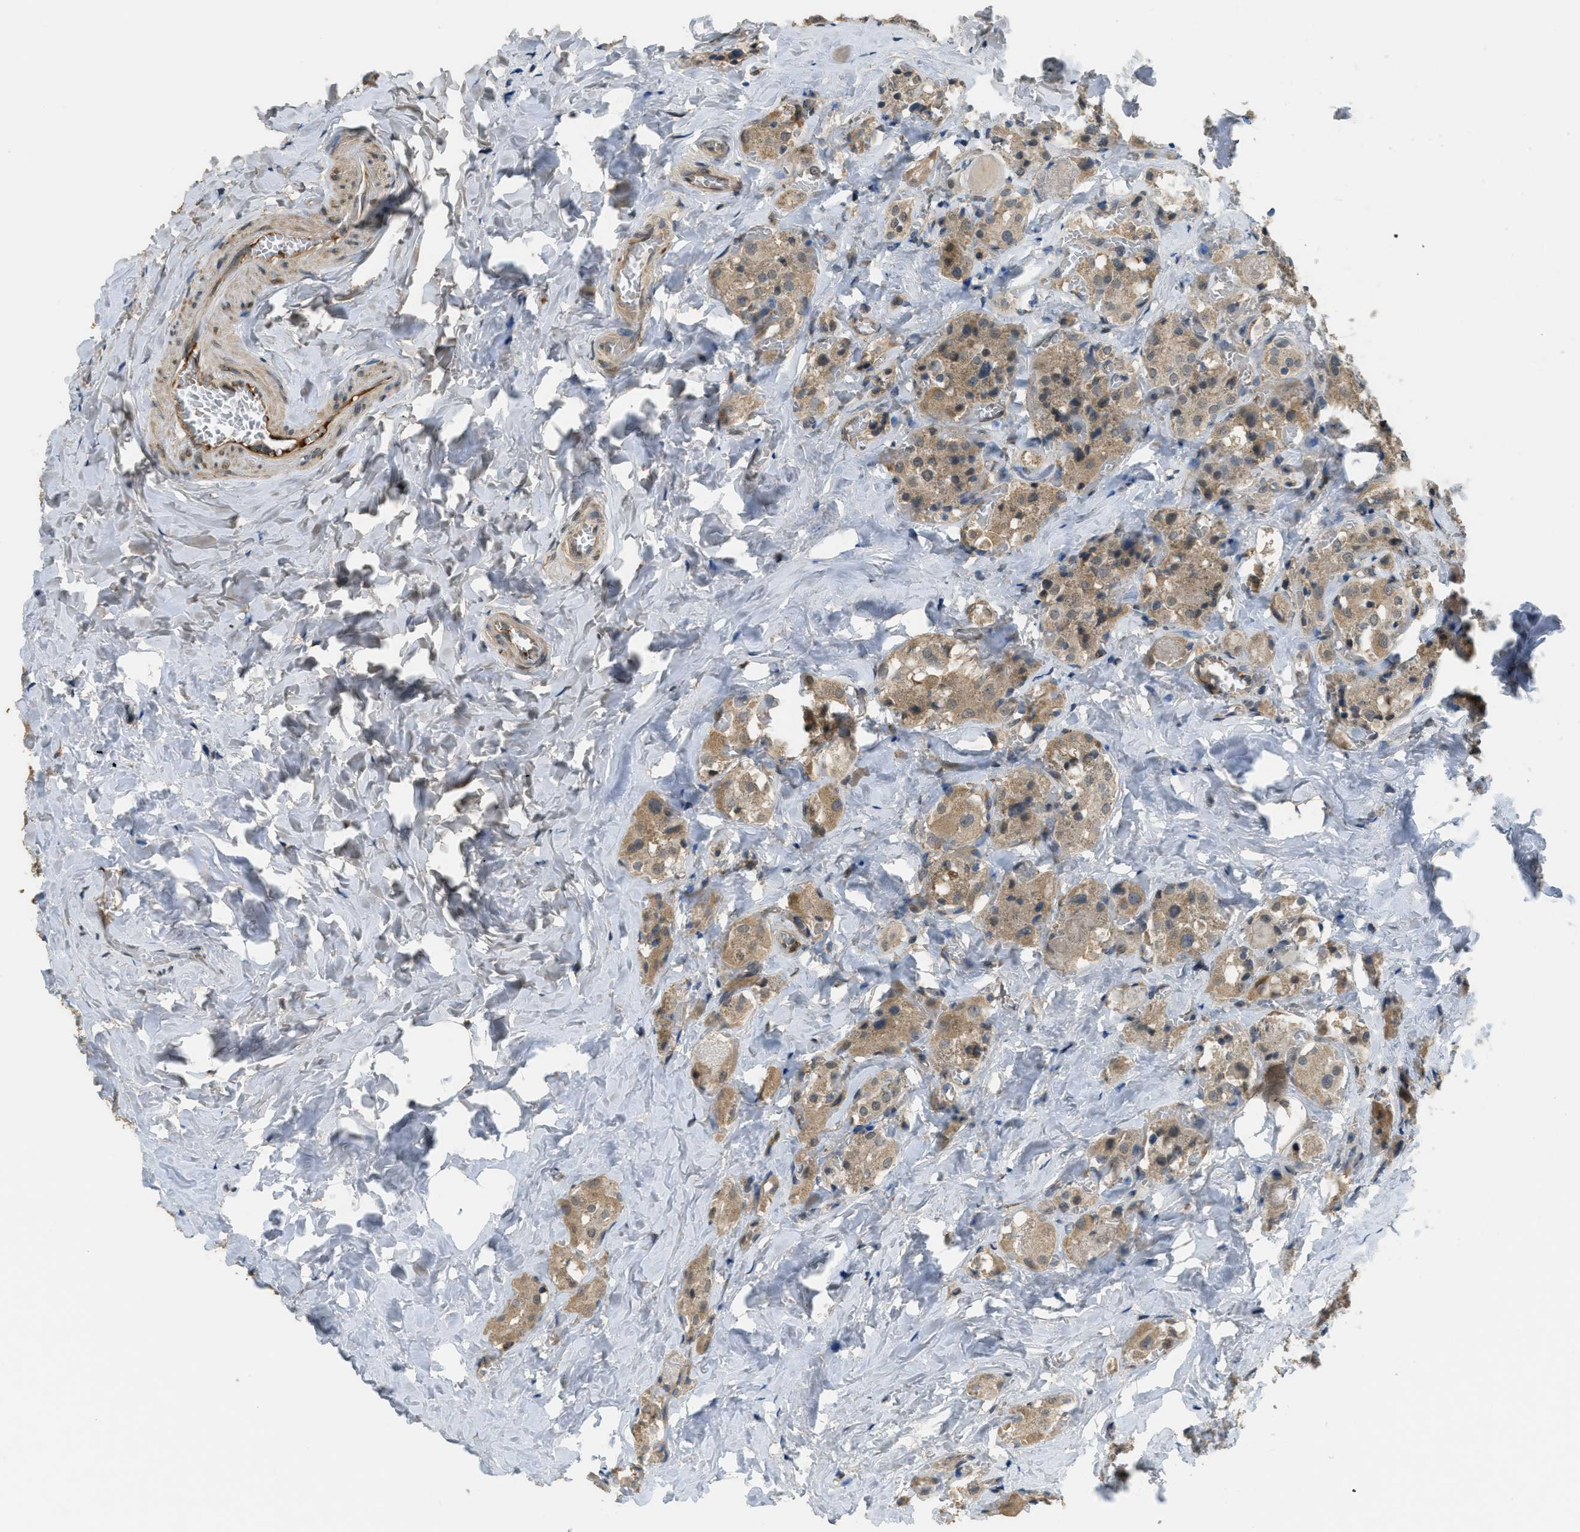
{"staining": {"intensity": "moderate", "quantity": ">75%", "location": "cytoplasmic/membranous"}, "tissue": "parathyroid gland", "cell_type": "Glandular cells", "image_type": "normal", "snomed": [{"axis": "morphology", "description": "Normal tissue, NOS"}, {"axis": "morphology", "description": "Atrophy, NOS"}, {"axis": "topography", "description": "Parathyroid gland"}], "caption": "This photomicrograph demonstrates IHC staining of benign parathyroid gland, with medium moderate cytoplasmic/membranous positivity in approximately >75% of glandular cells.", "gene": "IGF2BP2", "patient": {"sex": "female", "age": 54}}